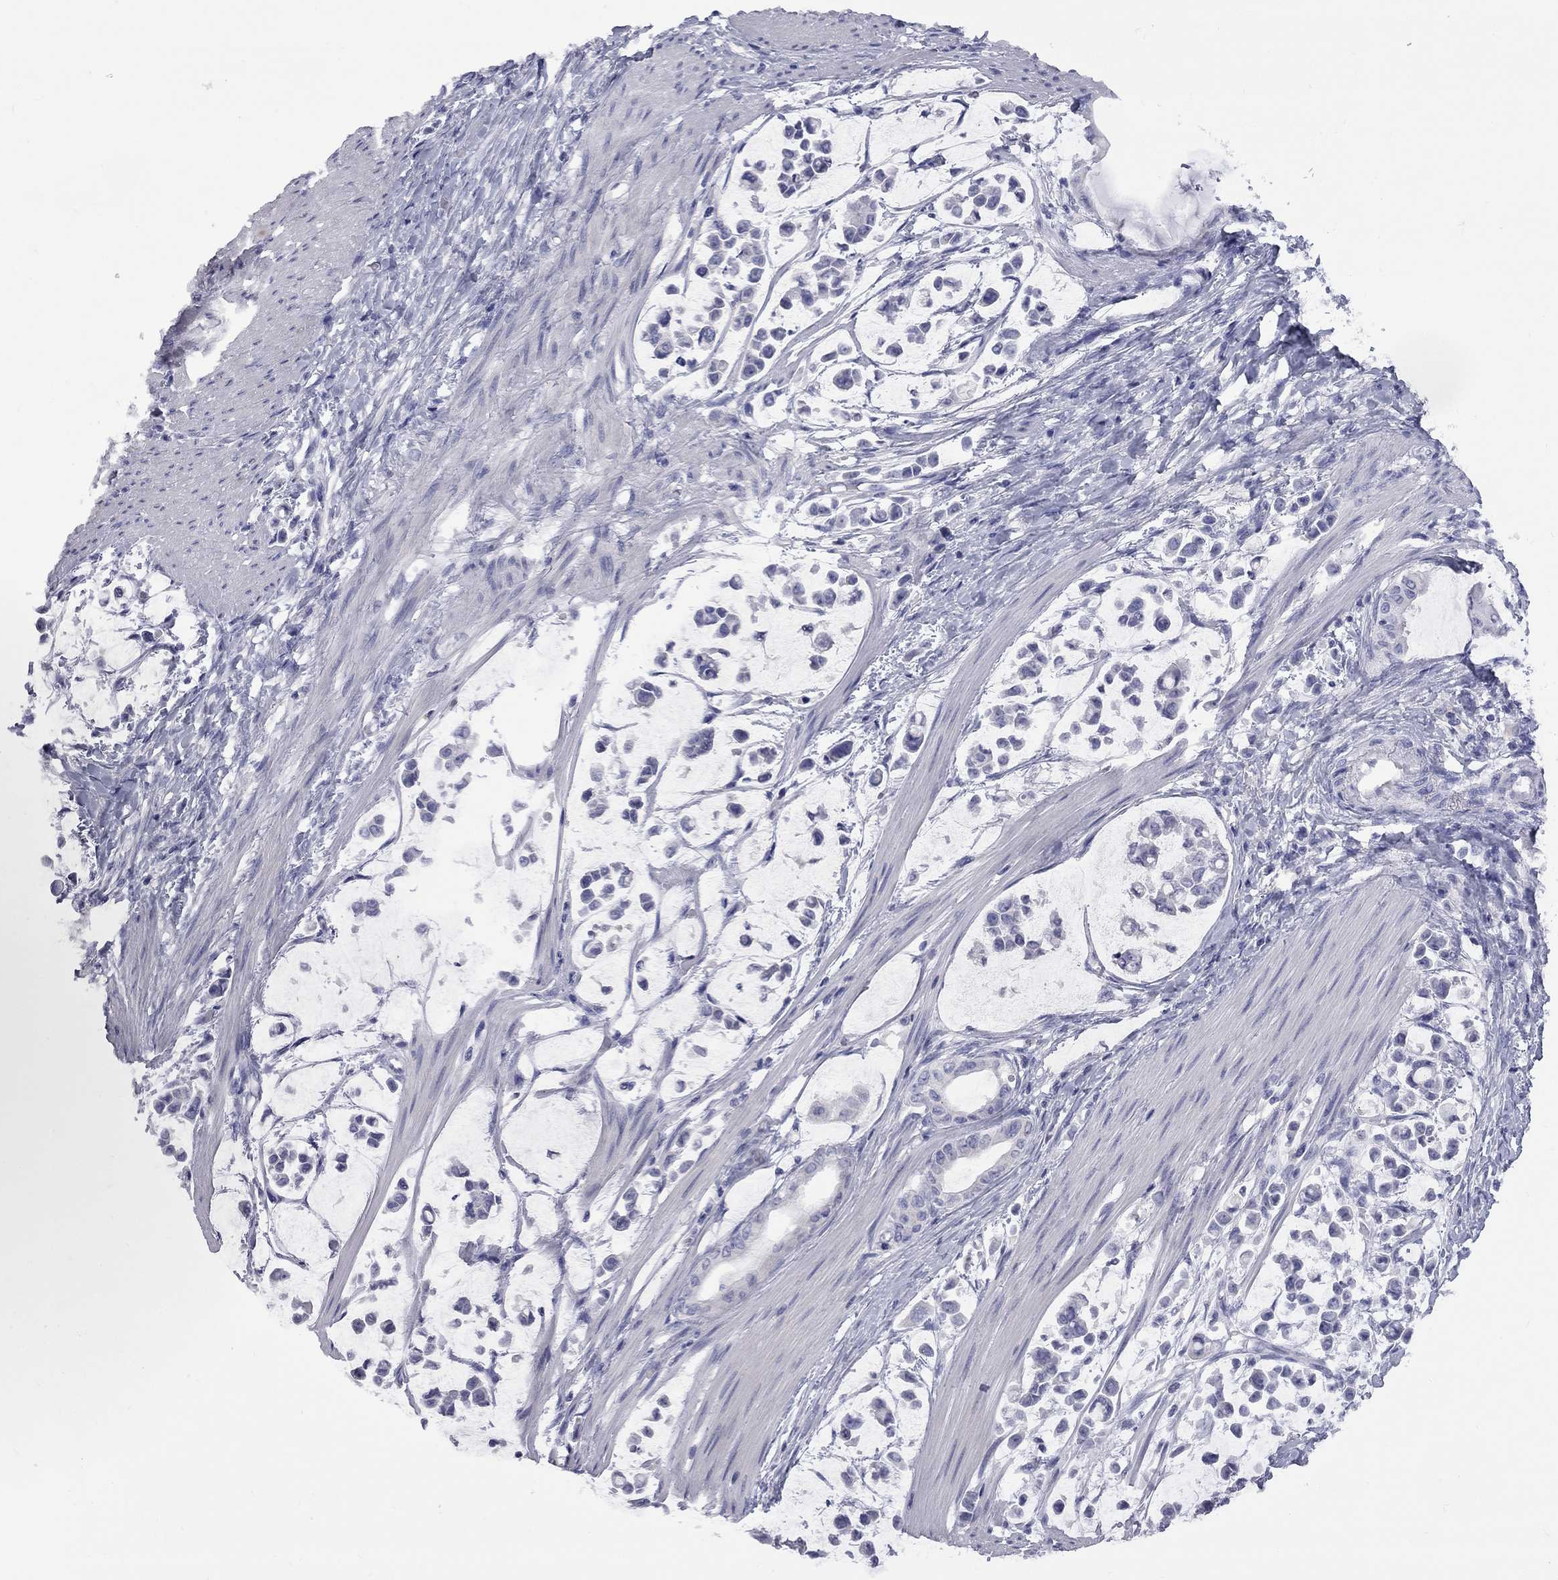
{"staining": {"intensity": "negative", "quantity": "none", "location": "none"}, "tissue": "stomach cancer", "cell_type": "Tumor cells", "image_type": "cancer", "snomed": [{"axis": "morphology", "description": "Adenocarcinoma, NOS"}, {"axis": "topography", "description": "Stomach"}], "caption": "The histopathology image demonstrates no significant positivity in tumor cells of stomach cancer.", "gene": "ABCB4", "patient": {"sex": "male", "age": 82}}